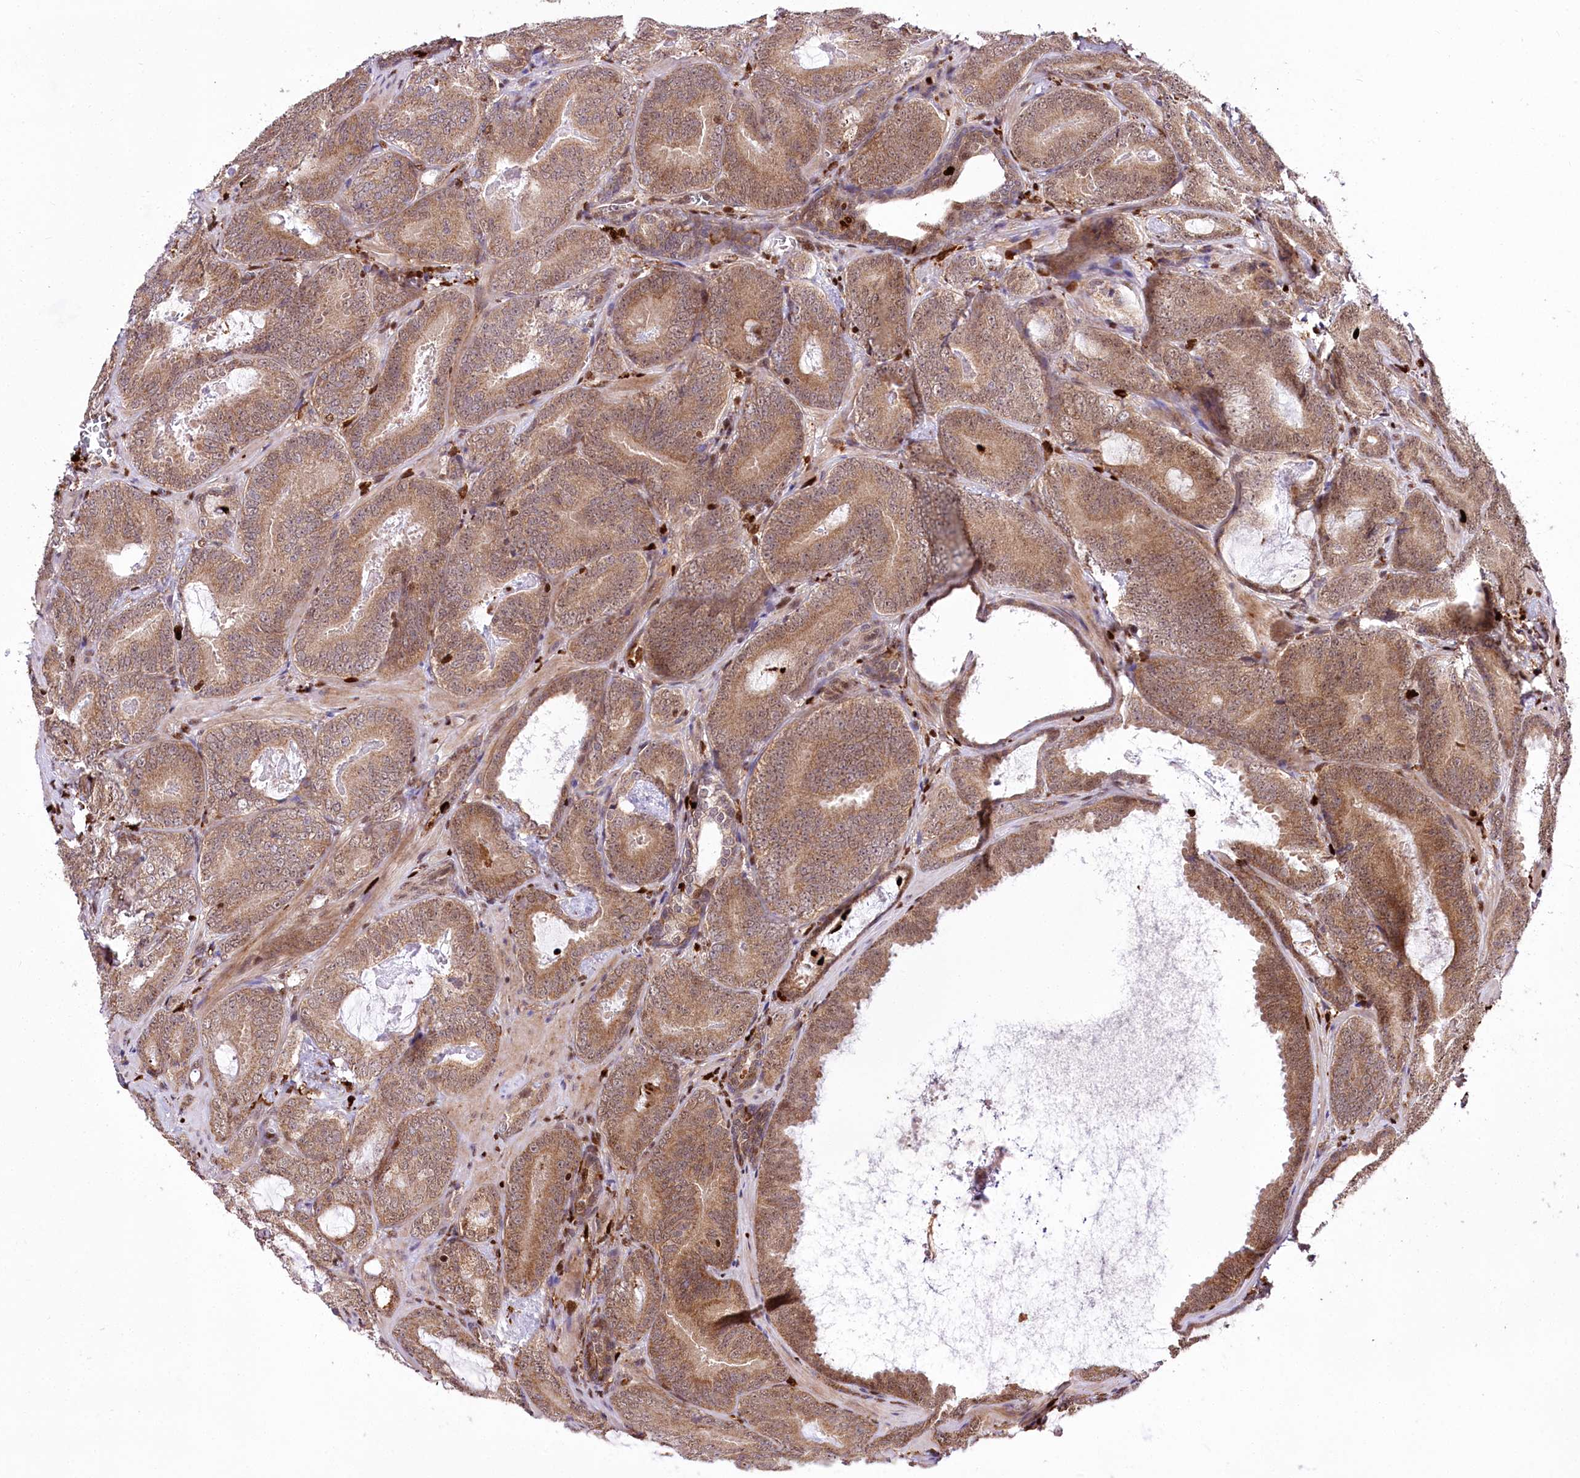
{"staining": {"intensity": "moderate", "quantity": ">75%", "location": "cytoplasmic/membranous"}, "tissue": "prostate cancer", "cell_type": "Tumor cells", "image_type": "cancer", "snomed": [{"axis": "morphology", "description": "Adenocarcinoma, Low grade"}, {"axis": "topography", "description": "Prostate"}], "caption": "Human prostate cancer (adenocarcinoma (low-grade)) stained with a protein marker reveals moderate staining in tumor cells.", "gene": "FIGN", "patient": {"sex": "male", "age": 60}}